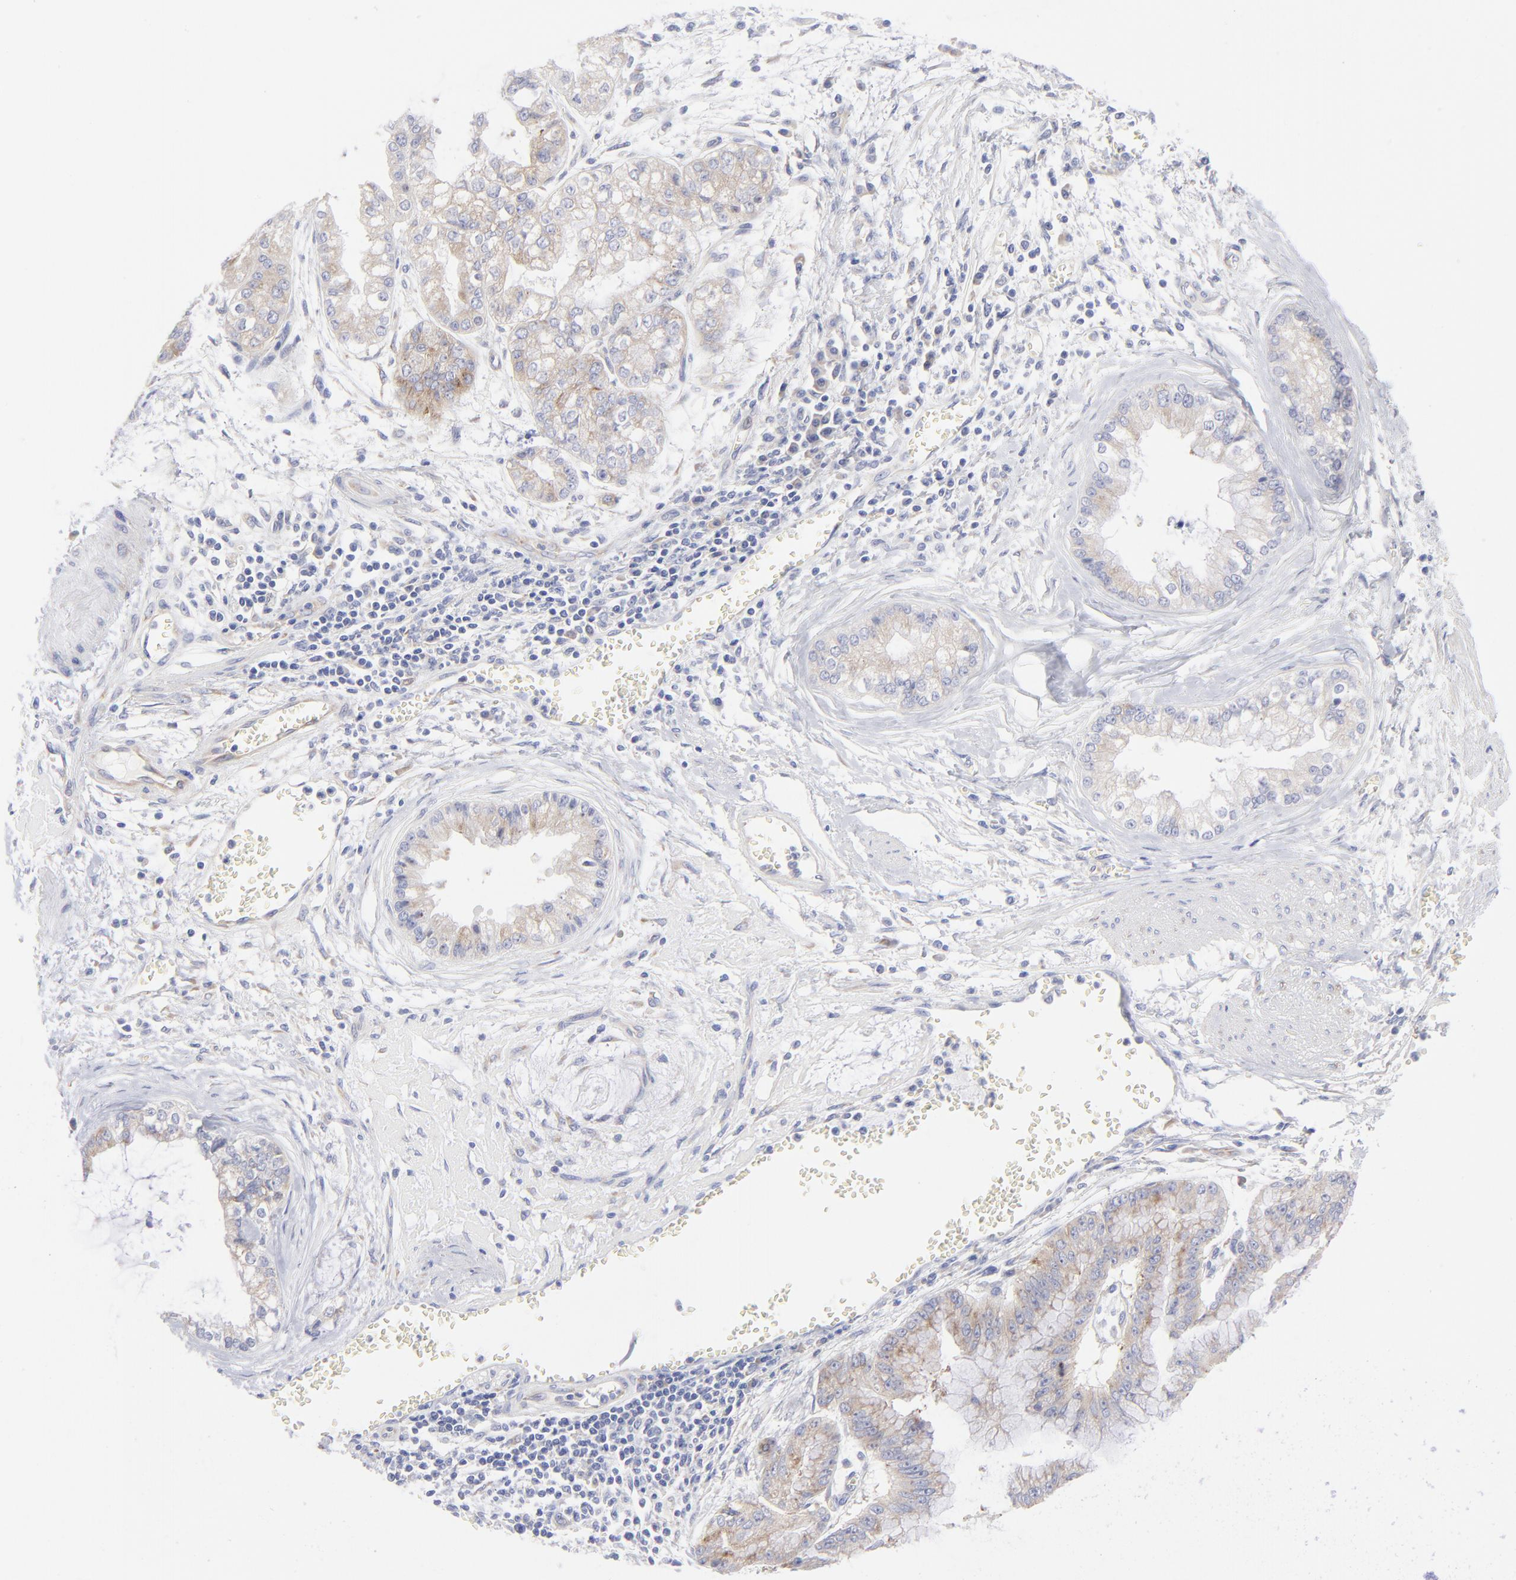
{"staining": {"intensity": "weak", "quantity": ">75%", "location": "cytoplasmic/membranous"}, "tissue": "liver cancer", "cell_type": "Tumor cells", "image_type": "cancer", "snomed": [{"axis": "morphology", "description": "Cholangiocarcinoma"}, {"axis": "topography", "description": "Liver"}], "caption": "Brown immunohistochemical staining in liver cancer (cholangiocarcinoma) reveals weak cytoplasmic/membranous positivity in about >75% of tumor cells. (Brightfield microscopy of DAB IHC at high magnification).", "gene": "EIF2AK2", "patient": {"sex": "female", "age": 79}}